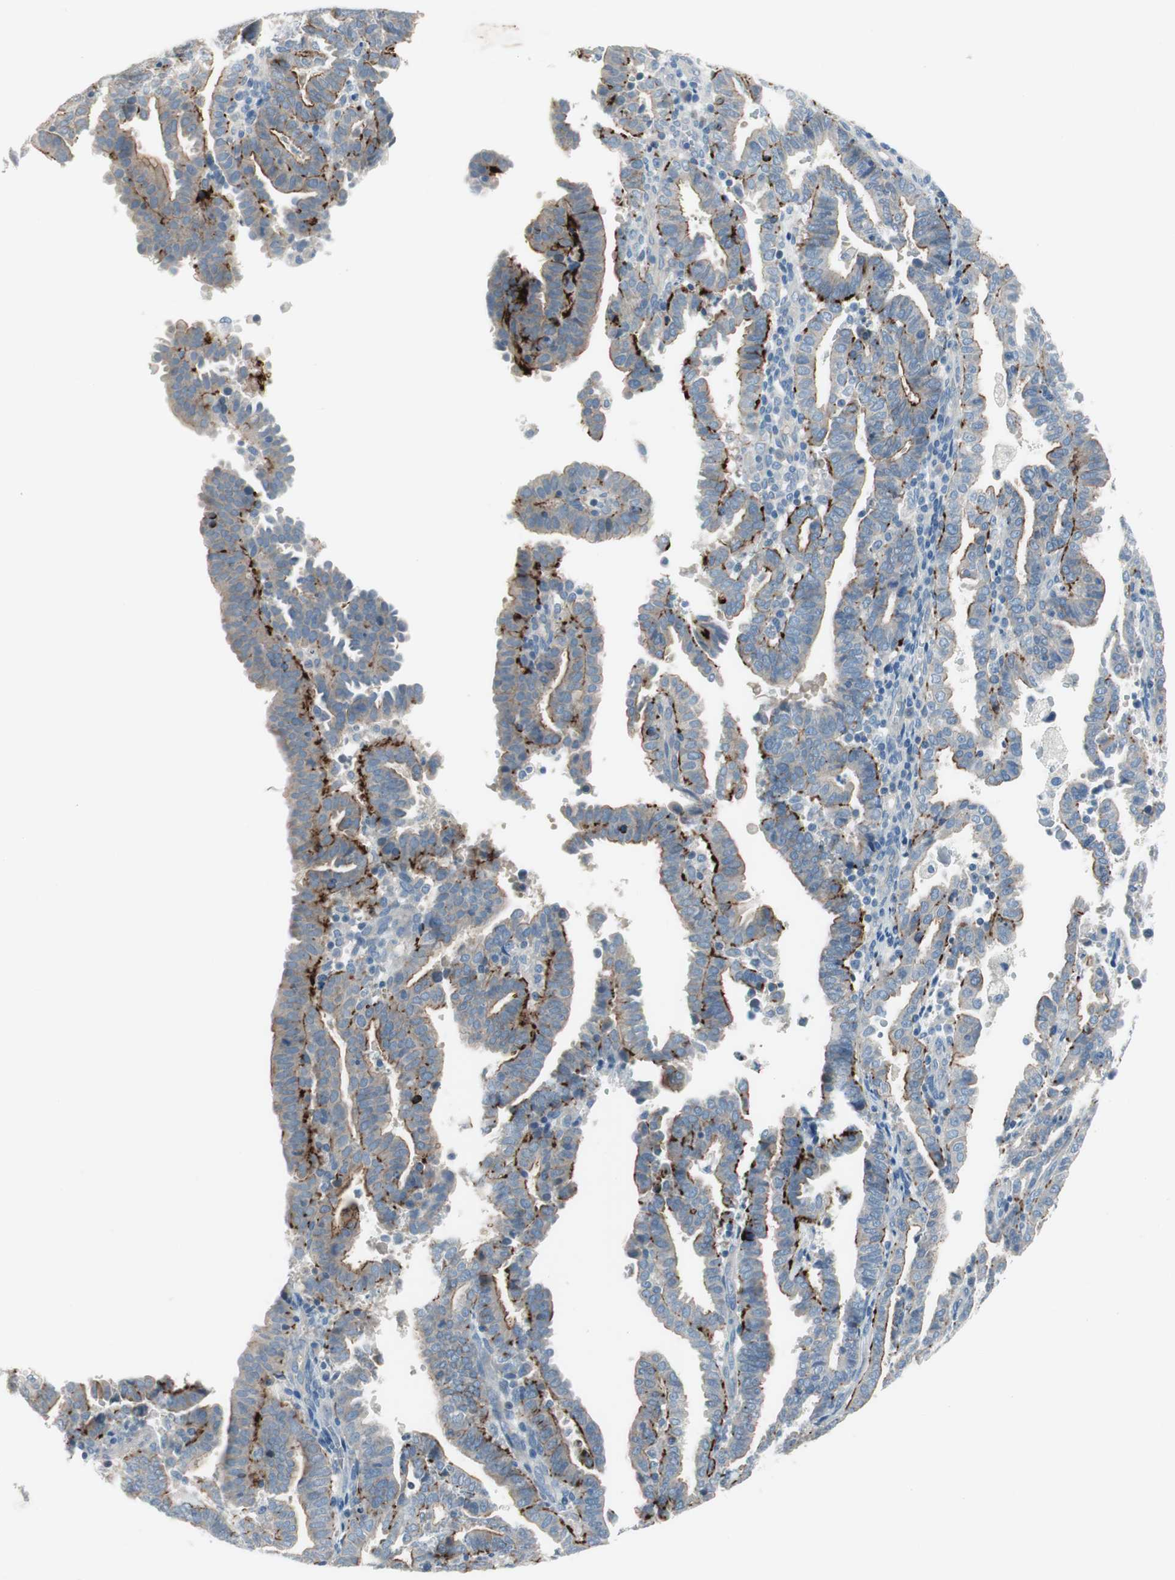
{"staining": {"intensity": "moderate", "quantity": "25%-75%", "location": "cytoplasmic/membranous"}, "tissue": "endometrial cancer", "cell_type": "Tumor cells", "image_type": "cancer", "snomed": [{"axis": "morphology", "description": "Adenocarcinoma, NOS"}, {"axis": "topography", "description": "Uterus"}], "caption": "Immunohistochemistry histopathology image of neoplastic tissue: endometrial adenocarcinoma stained using IHC demonstrates medium levels of moderate protein expression localized specifically in the cytoplasmic/membranous of tumor cells, appearing as a cytoplasmic/membranous brown color.", "gene": "PRRG4", "patient": {"sex": "female", "age": 83}}